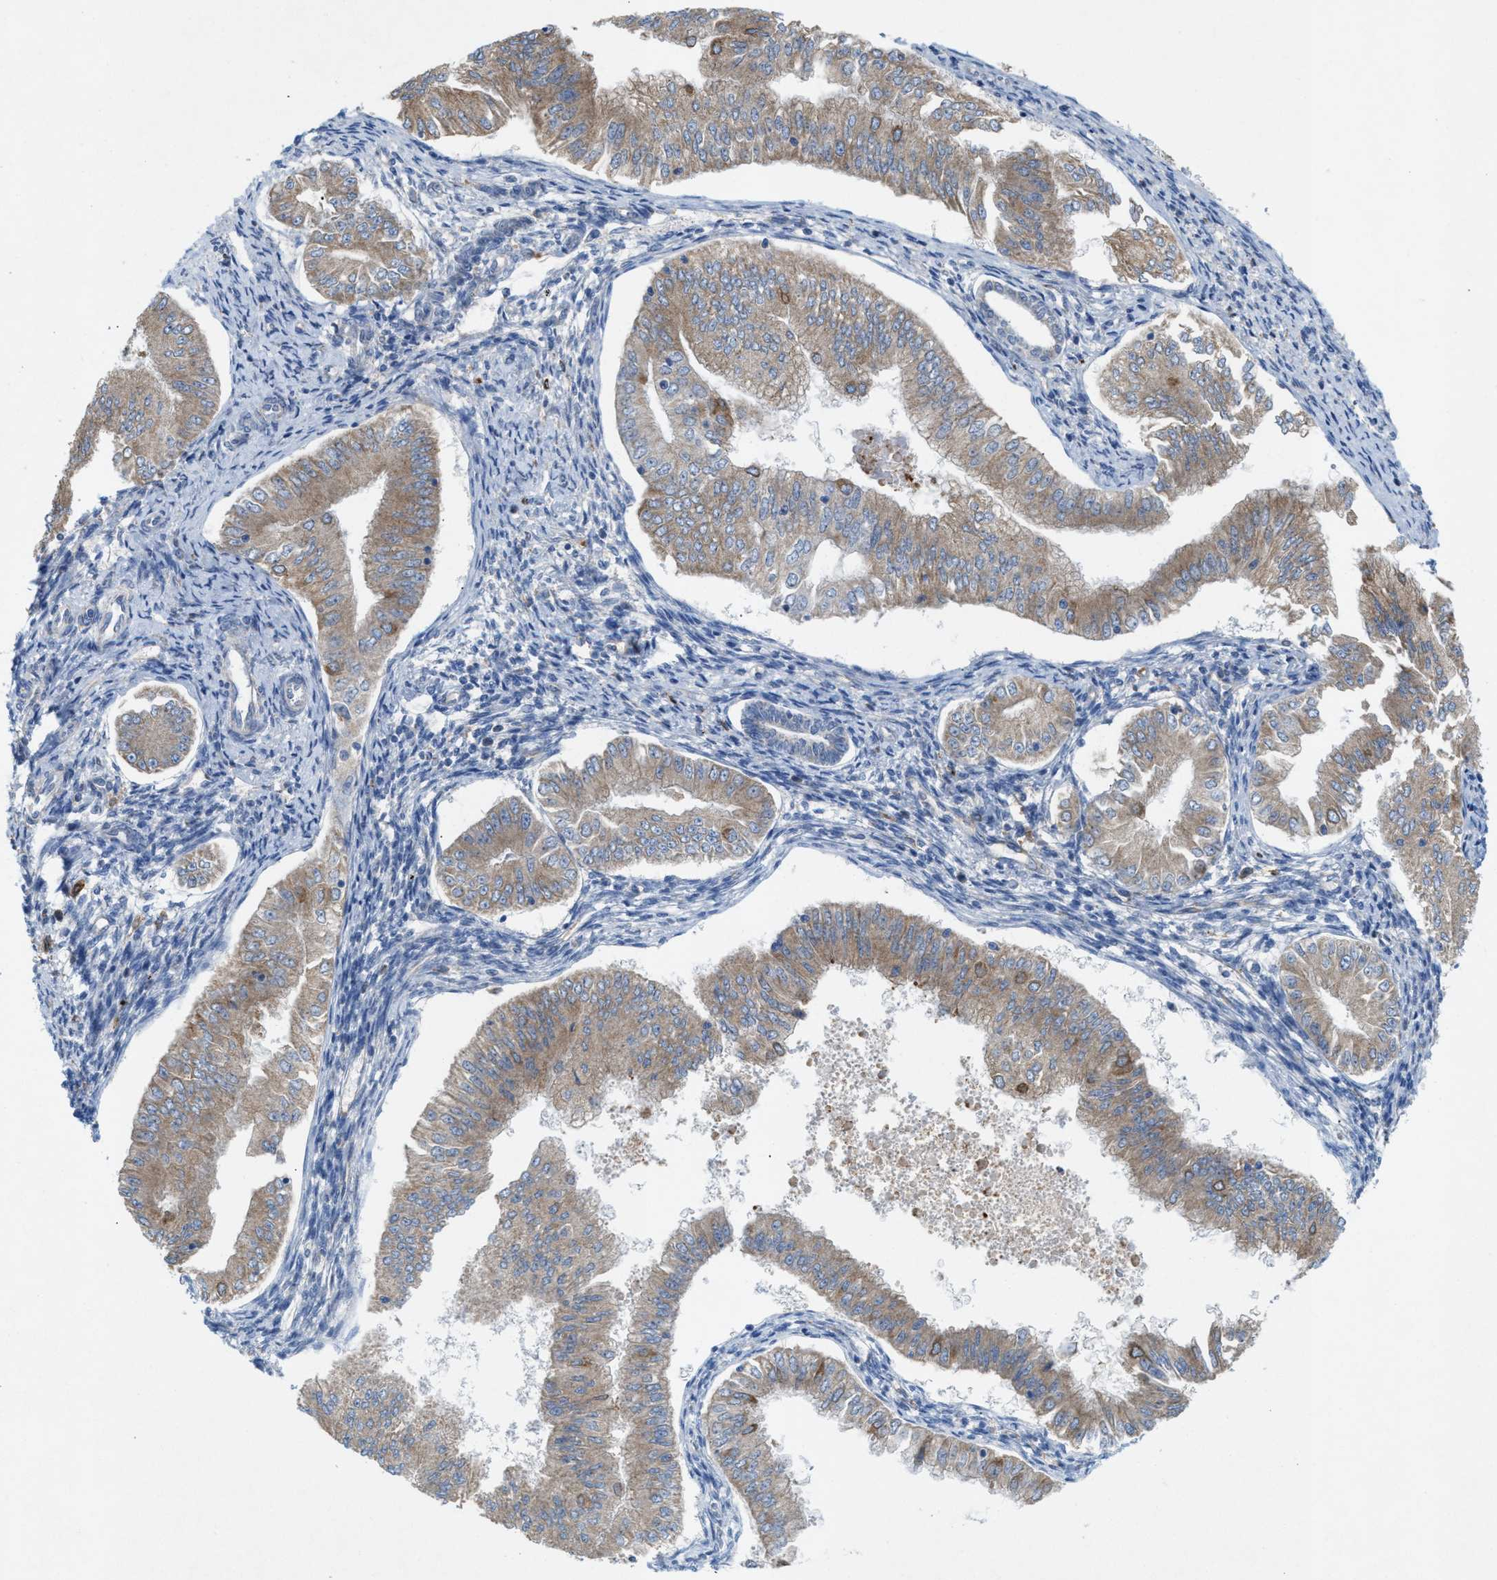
{"staining": {"intensity": "weak", "quantity": ">75%", "location": "cytoplasmic/membranous"}, "tissue": "endometrial cancer", "cell_type": "Tumor cells", "image_type": "cancer", "snomed": [{"axis": "morphology", "description": "Normal tissue, NOS"}, {"axis": "morphology", "description": "Adenocarcinoma, NOS"}, {"axis": "topography", "description": "Endometrium"}], "caption": "Protein expression analysis of human endometrial adenocarcinoma reveals weak cytoplasmic/membranous staining in about >75% of tumor cells.", "gene": "DYNC2I1", "patient": {"sex": "female", "age": 53}}